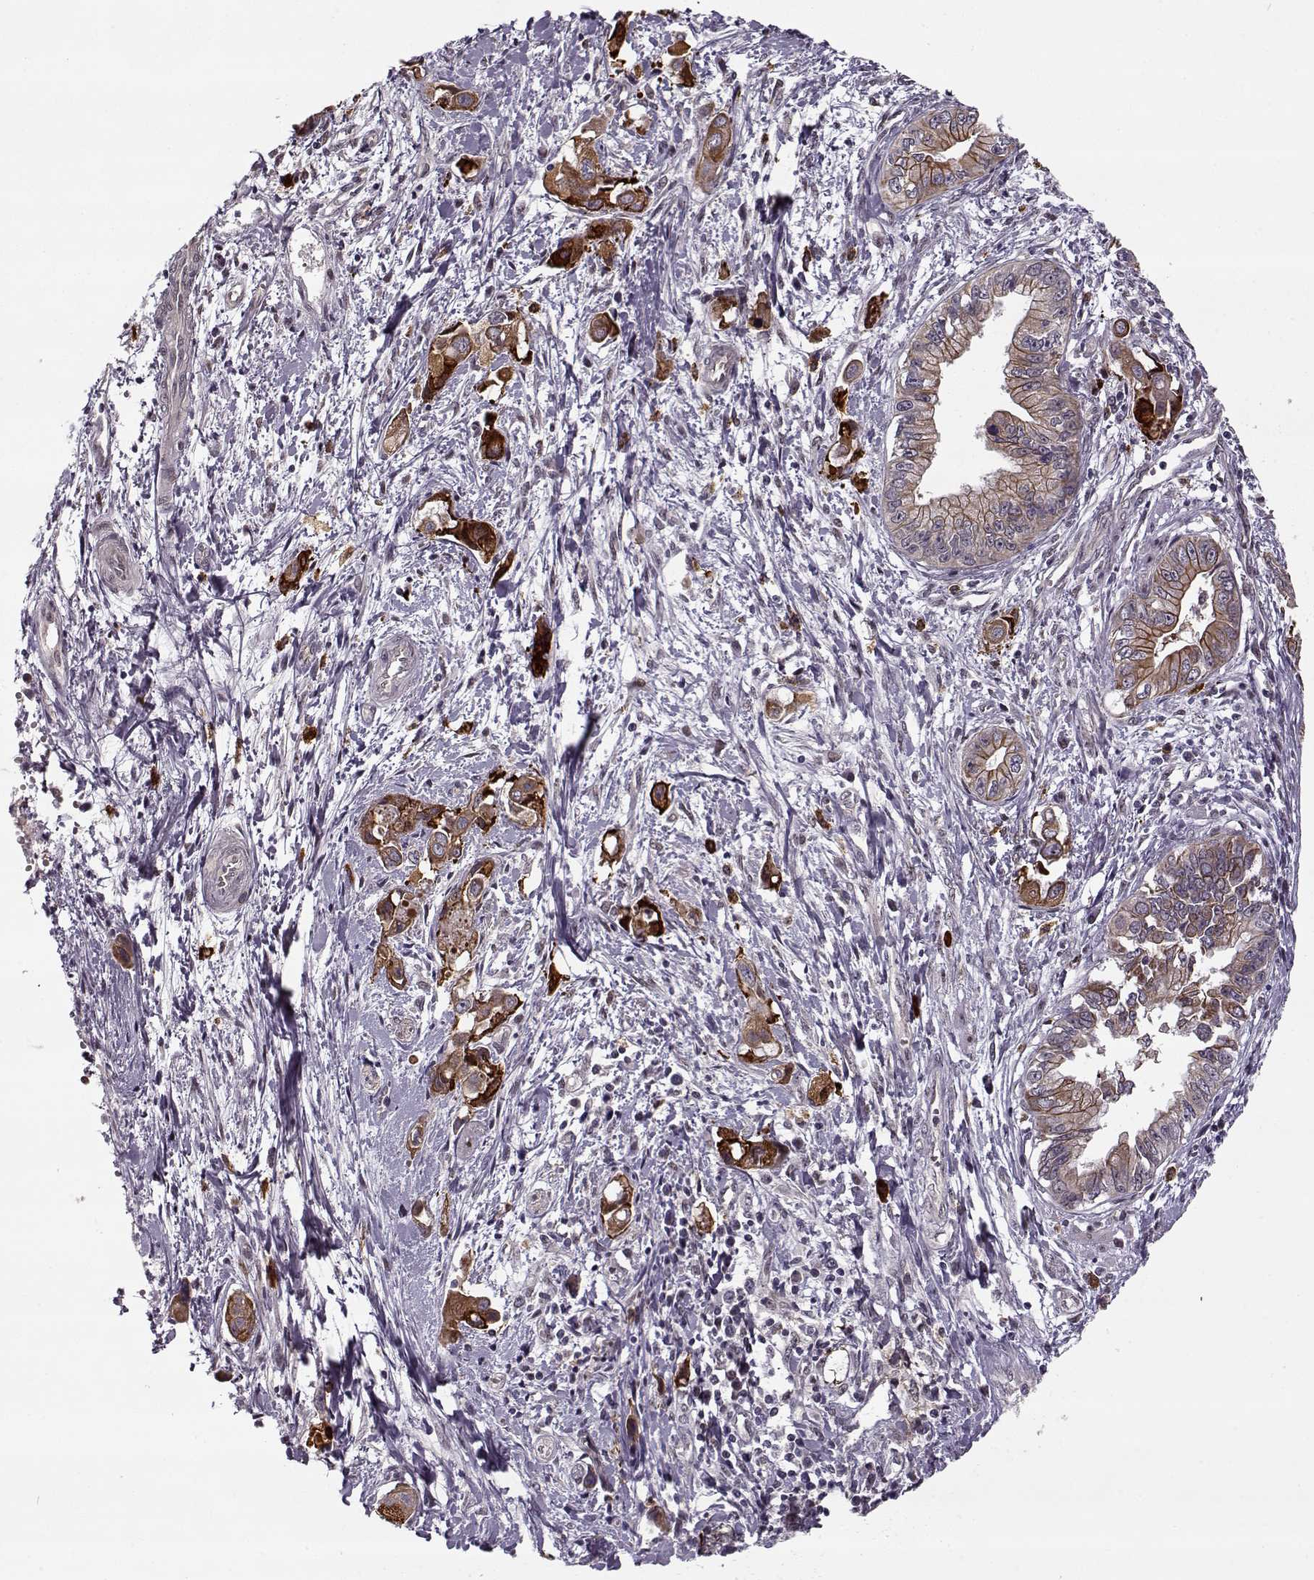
{"staining": {"intensity": "strong", "quantity": "25%-75%", "location": "cytoplasmic/membranous"}, "tissue": "pancreatic cancer", "cell_type": "Tumor cells", "image_type": "cancer", "snomed": [{"axis": "morphology", "description": "Adenocarcinoma, NOS"}, {"axis": "topography", "description": "Pancreas"}], "caption": "Human pancreatic adenocarcinoma stained for a protein (brown) reveals strong cytoplasmic/membranous positive staining in about 25%-75% of tumor cells.", "gene": "DENND4B", "patient": {"sex": "male", "age": 60}}